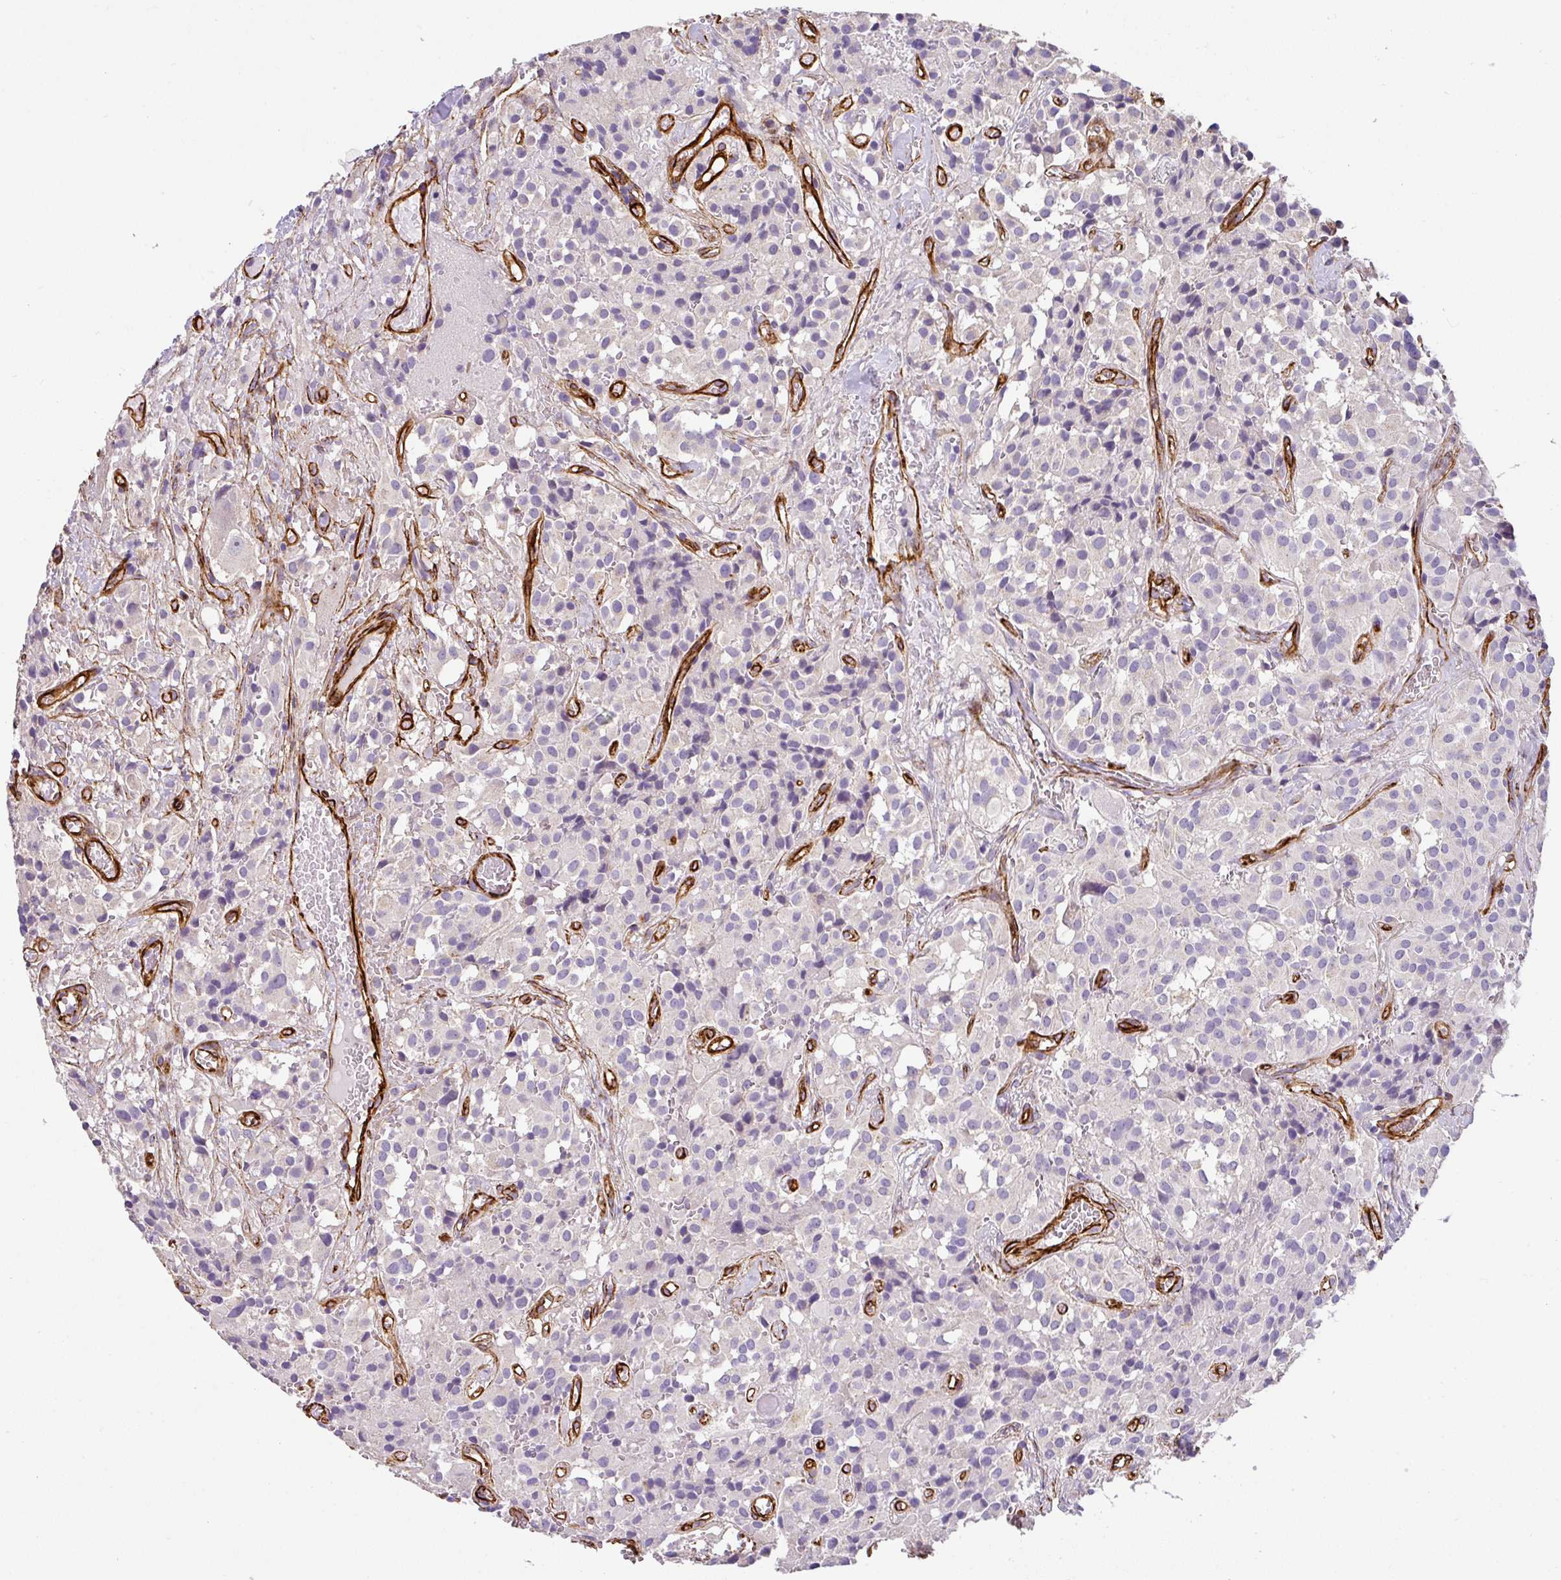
{"staining": {"intensity": "negative", "quantity": "none", "location": "none"}, "tissue": "glioma", "cell_type": "Tumor cells", "image_type": "cancer", "snomed": [{"axis": "morphology", "description": "Glioma, malignant, Low grade"}, {"axis": "topography", "description": "Brain"}], "caption": "IHC histopathology image of neoplastic tissue: malignant low-grade glioma stained with DAB (3,3'-diaminobenzidine) shows no significant protein expression in tumor cells. (DAB IHC visualized using brightfield microscopy, high magnification).", "gene": "SLC25A17", "patient": {"sex": "male", "age": 42}}